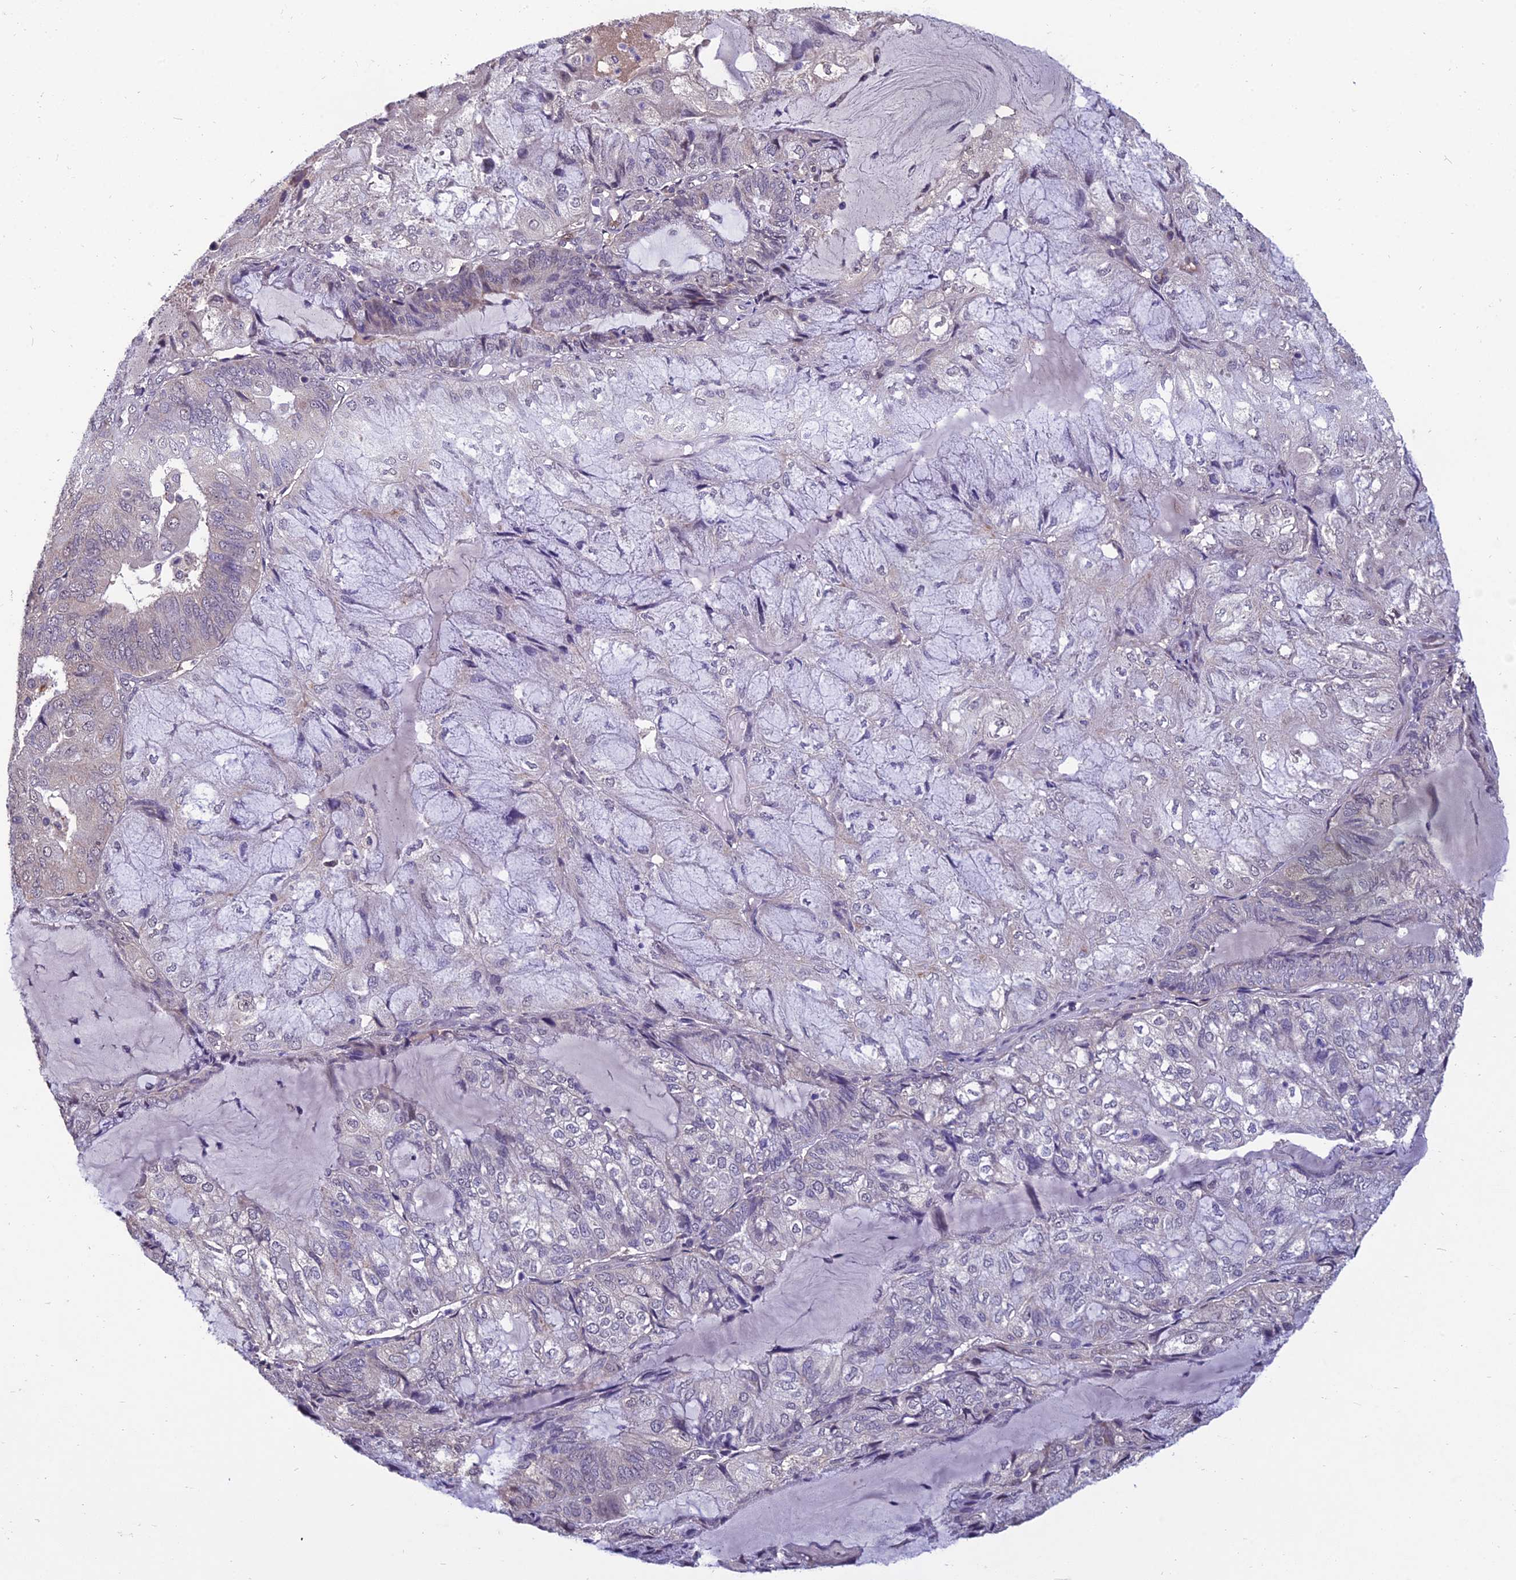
{"staining": {"intensity": "negative", "quantity": "none", "location": "none"}, "tissue": "endometrial cancer", "cell_type": "Tumor cells", "image_type": "cancer", "snomed": [{"axis": "morphology", "description": "Adenocarcinoma, NOS"}, {"axis": "topography", "description": "Endometrium"}], "caption": "Photomicrograph shows no significant protein positivity in tumor cells of endometrial adenocarcinoma.", "gene": "GRWD1", "patient": {"sex": "female", "age": 81}}